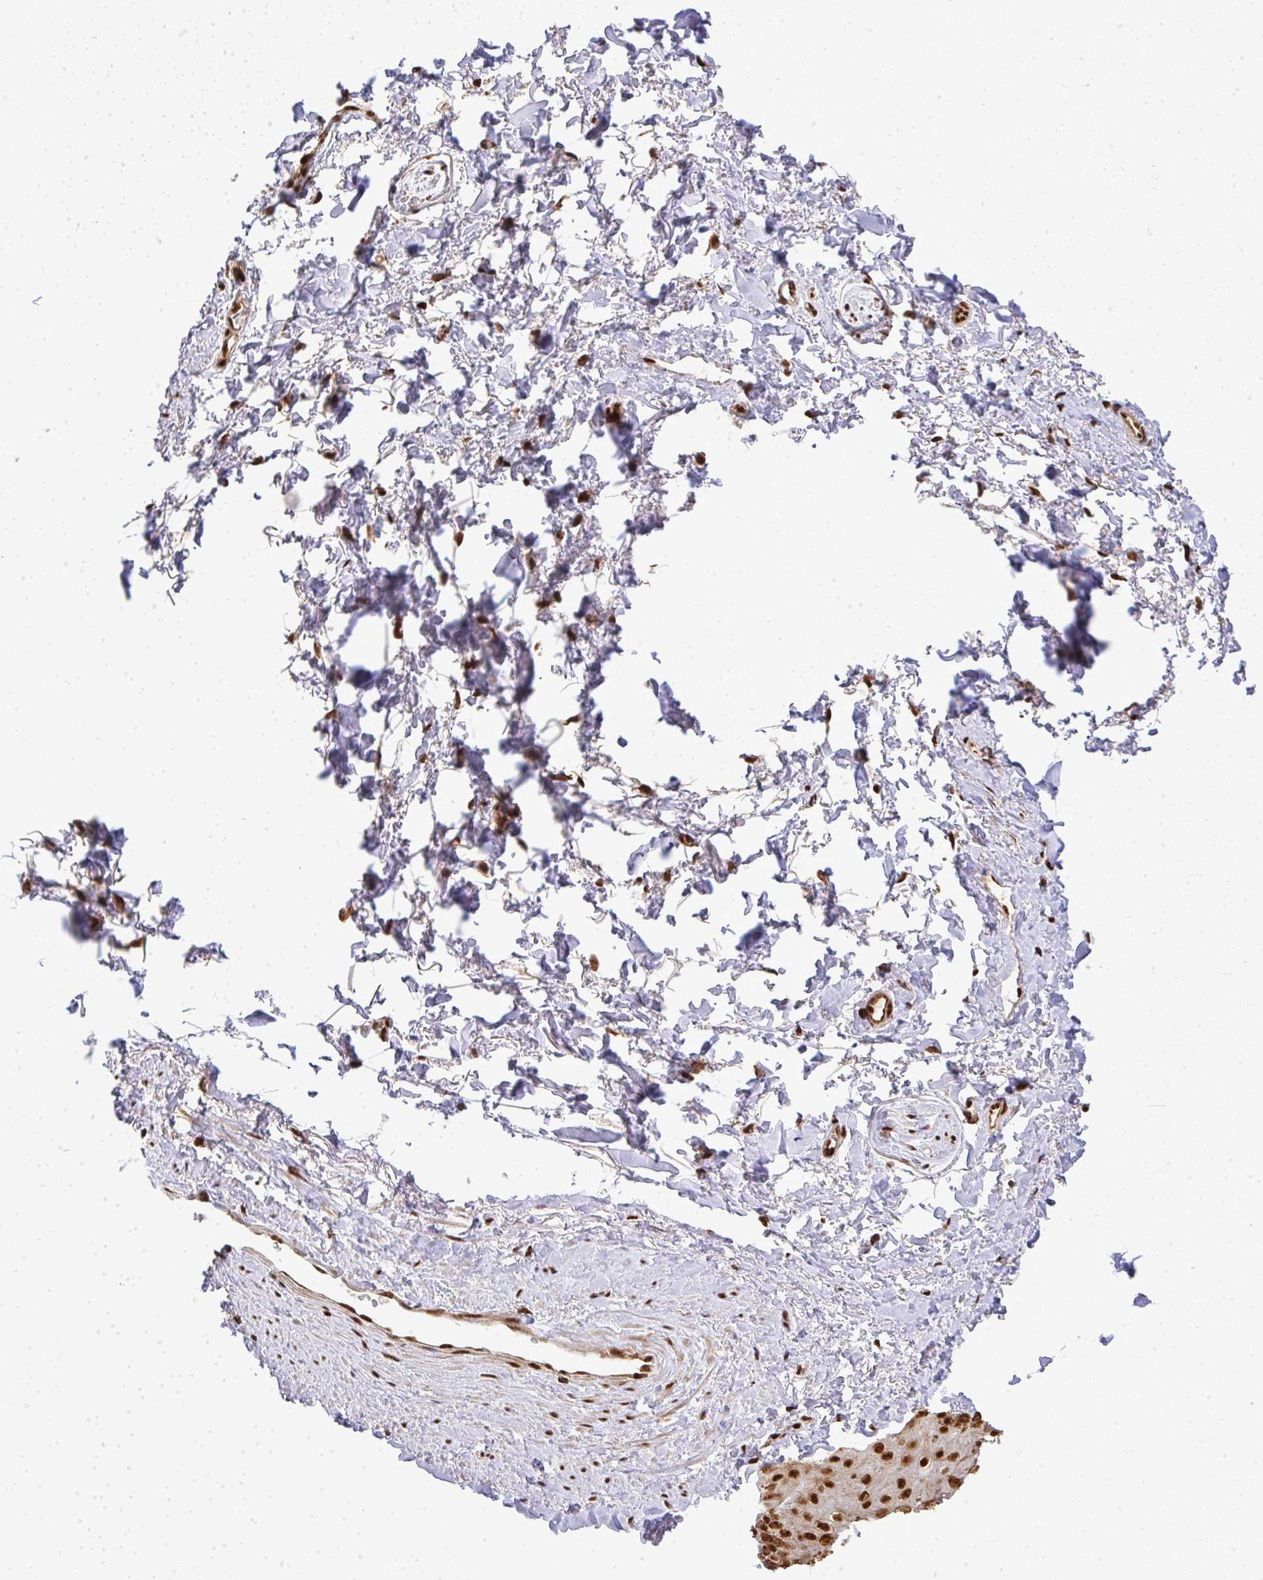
{"staining": {"intensity": "strong", "quantity": "25%-75%", "location": "nuclear"}, "tissue": "adipose tissue", "cell_type": "Adipocytes", "image_type": "normal", "snomed": [{"axis": "morphology", "description": "Normal tissue, NOS"}, {"axis": "topography", "description": "Vulva"}, {"axis": "topography", "description": "Peripheral nerve tissue"}], "caption": "Strong nuclear staining is seen in approximately 25%-75% of adipocytes in normal adipose tissue.", "gene": "U2AF1L4", "patient": {"sex": "female", "age": 66}}